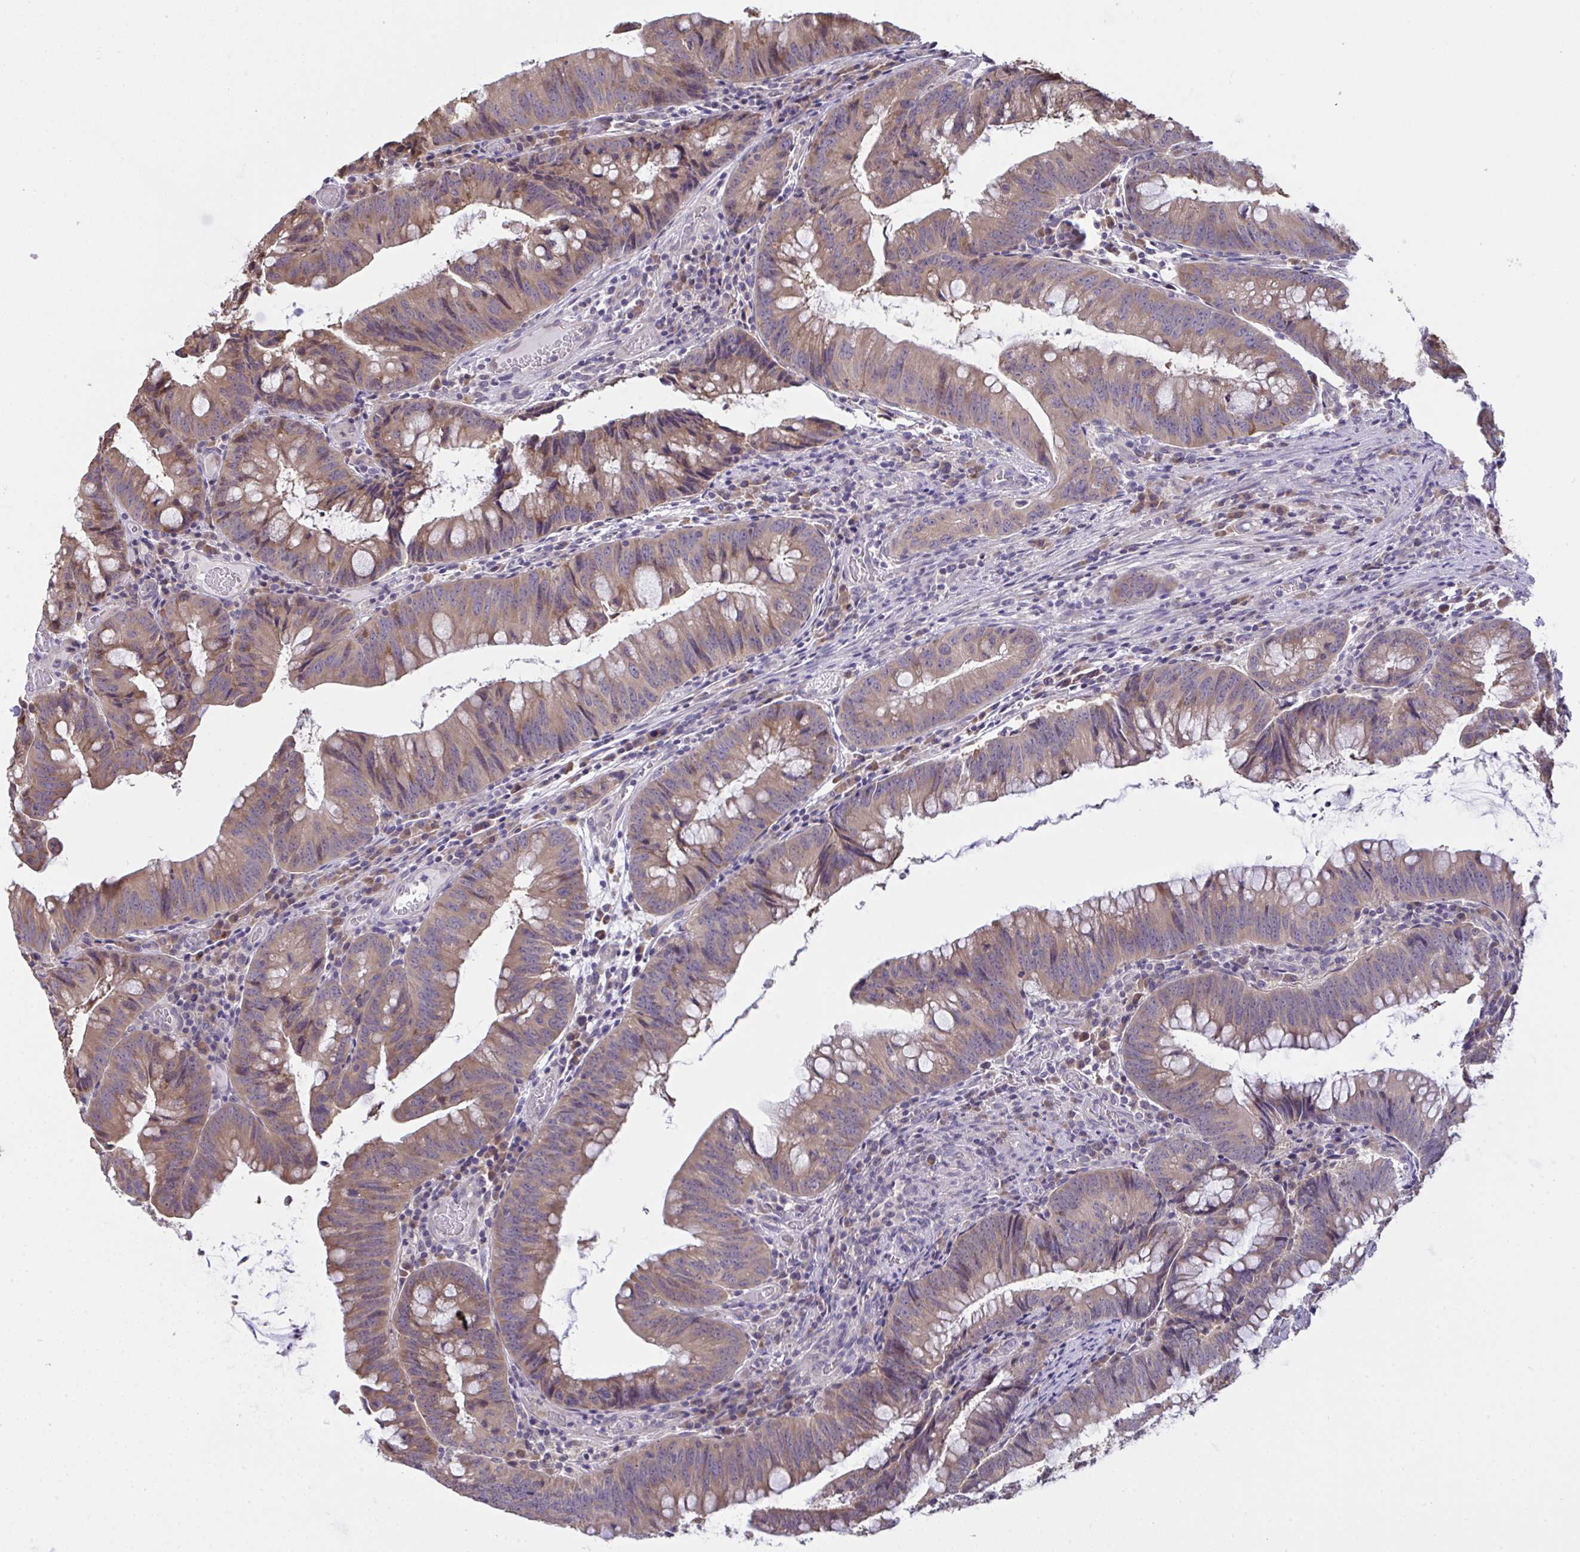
{"staining": {"intensity": "moderate", "quantity": ">75%", "location": "cytoplasmic/membranous"}, "tissue": "colorectal cancer", "cell_type": "Tumor cells", "image_type": "cancer", "snomed": [{"axis": "morphology", "description": "Adenocarcinoma, NOS"}, {"axis": "topography", "description": "Colon"}], "caption": "Moderate cytoplasmic/membranous staining is identified in approximately >75% of tumor cells in adenocarcinoma (colorectal).", "gene": "TMEM41A", "patient": {"sex": "male", "age": 62}}